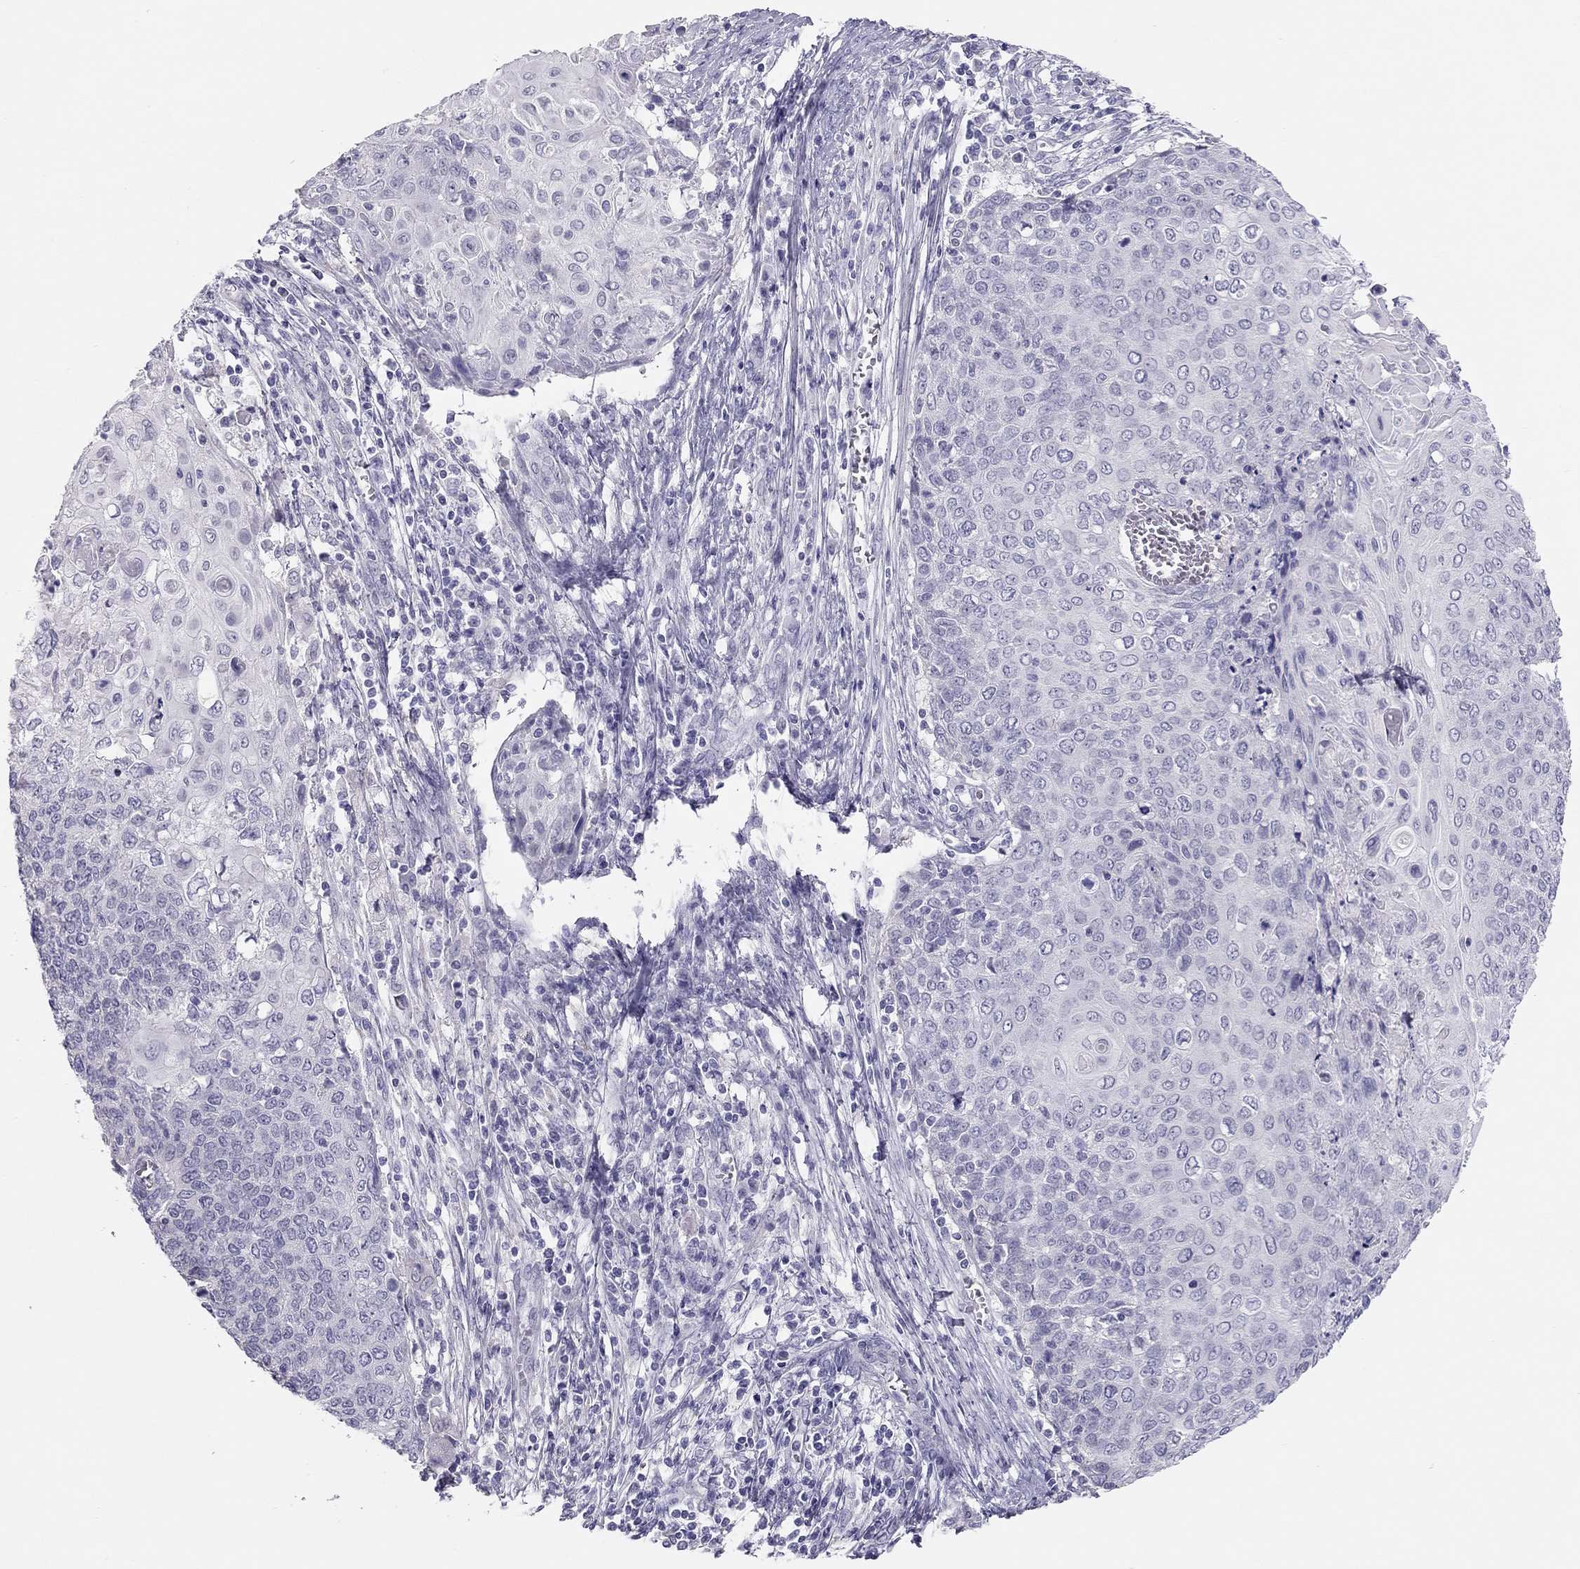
{"staining": {"intensity": "negative", "quantity": "none", "location": "none"}, "tissue": "cervical cancer", "cell_type": "Tumor cells", "image_type": "cancer", "snomed": [{"axis": "morphology", "description": "Squamous cell carcinoma, NOS"}, {"axis": "topography", "description": "Cervix"}], "caption": "This is a micrograph of immunohistochemistry staining of squamous cell carcinoma (cervical), which shows no positivity in tumor cells.", "gene": "SPATA12", "patient": {"sex": "female", "age": 39}}